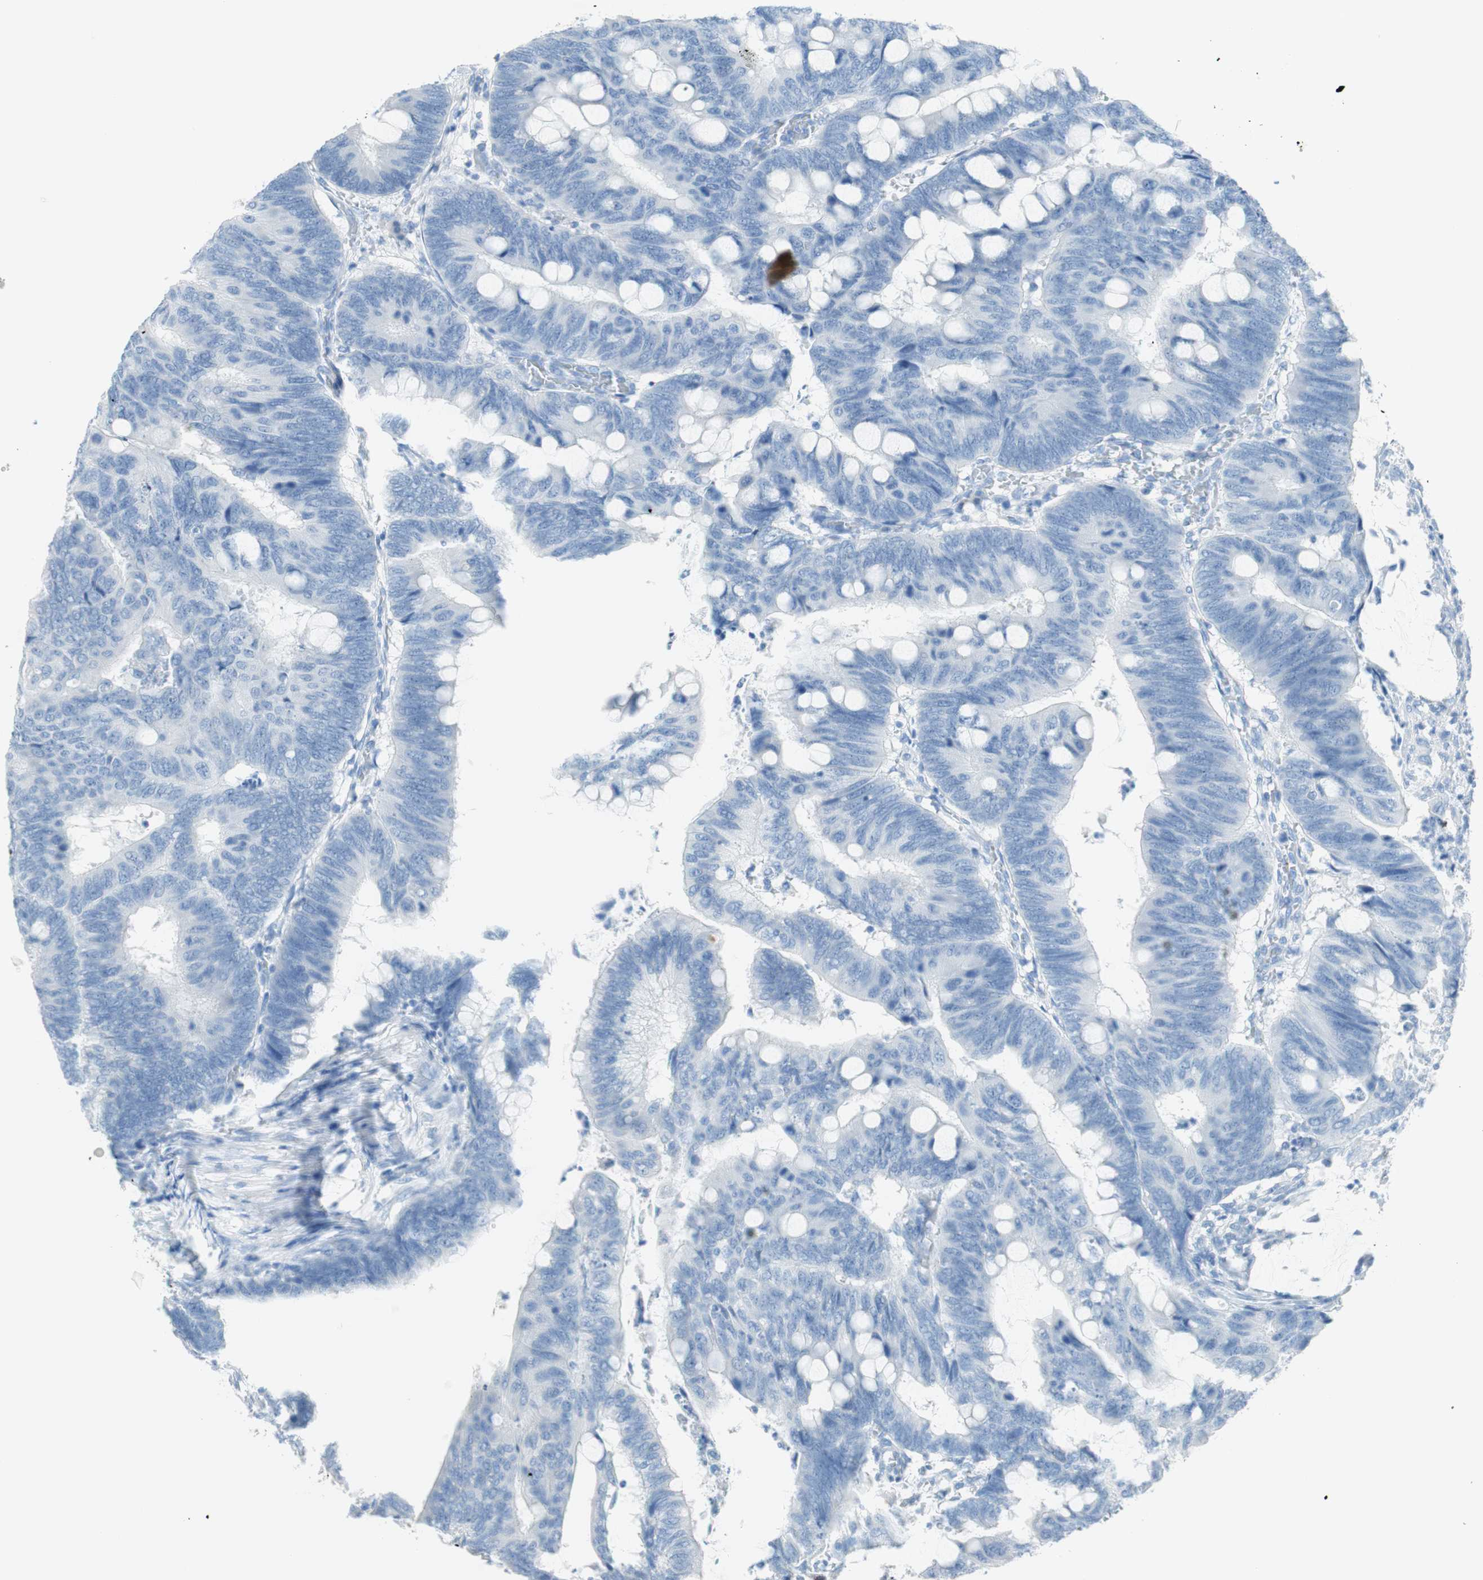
{"staining": {"intensity": "negative", "quantity": "none", "location": "none"}, "tissue": "colorectal cancer", "cell_type": "Tumor cells", "image_type": "cancer", "snomed": [{"axis": "morphology", "description": "Normal tissue, NOS"}, {"axis": "morphology", "description": "Adenocarcinoma, NOS"}, {"axis": "topography", "description": "Rectum"}, {"axis": "topography", "description": "Peripheral nerve tissue"}], "caption": "High magnification brightfield microscopy of adenocarcinoma (colorectal) stained with DAB (brown) and counterstained with hematoxylin (blue): tumor cells show no significant positivity.", "gene": "TNFRSF13C", "patient": {"sex": "male", "age": 92}}